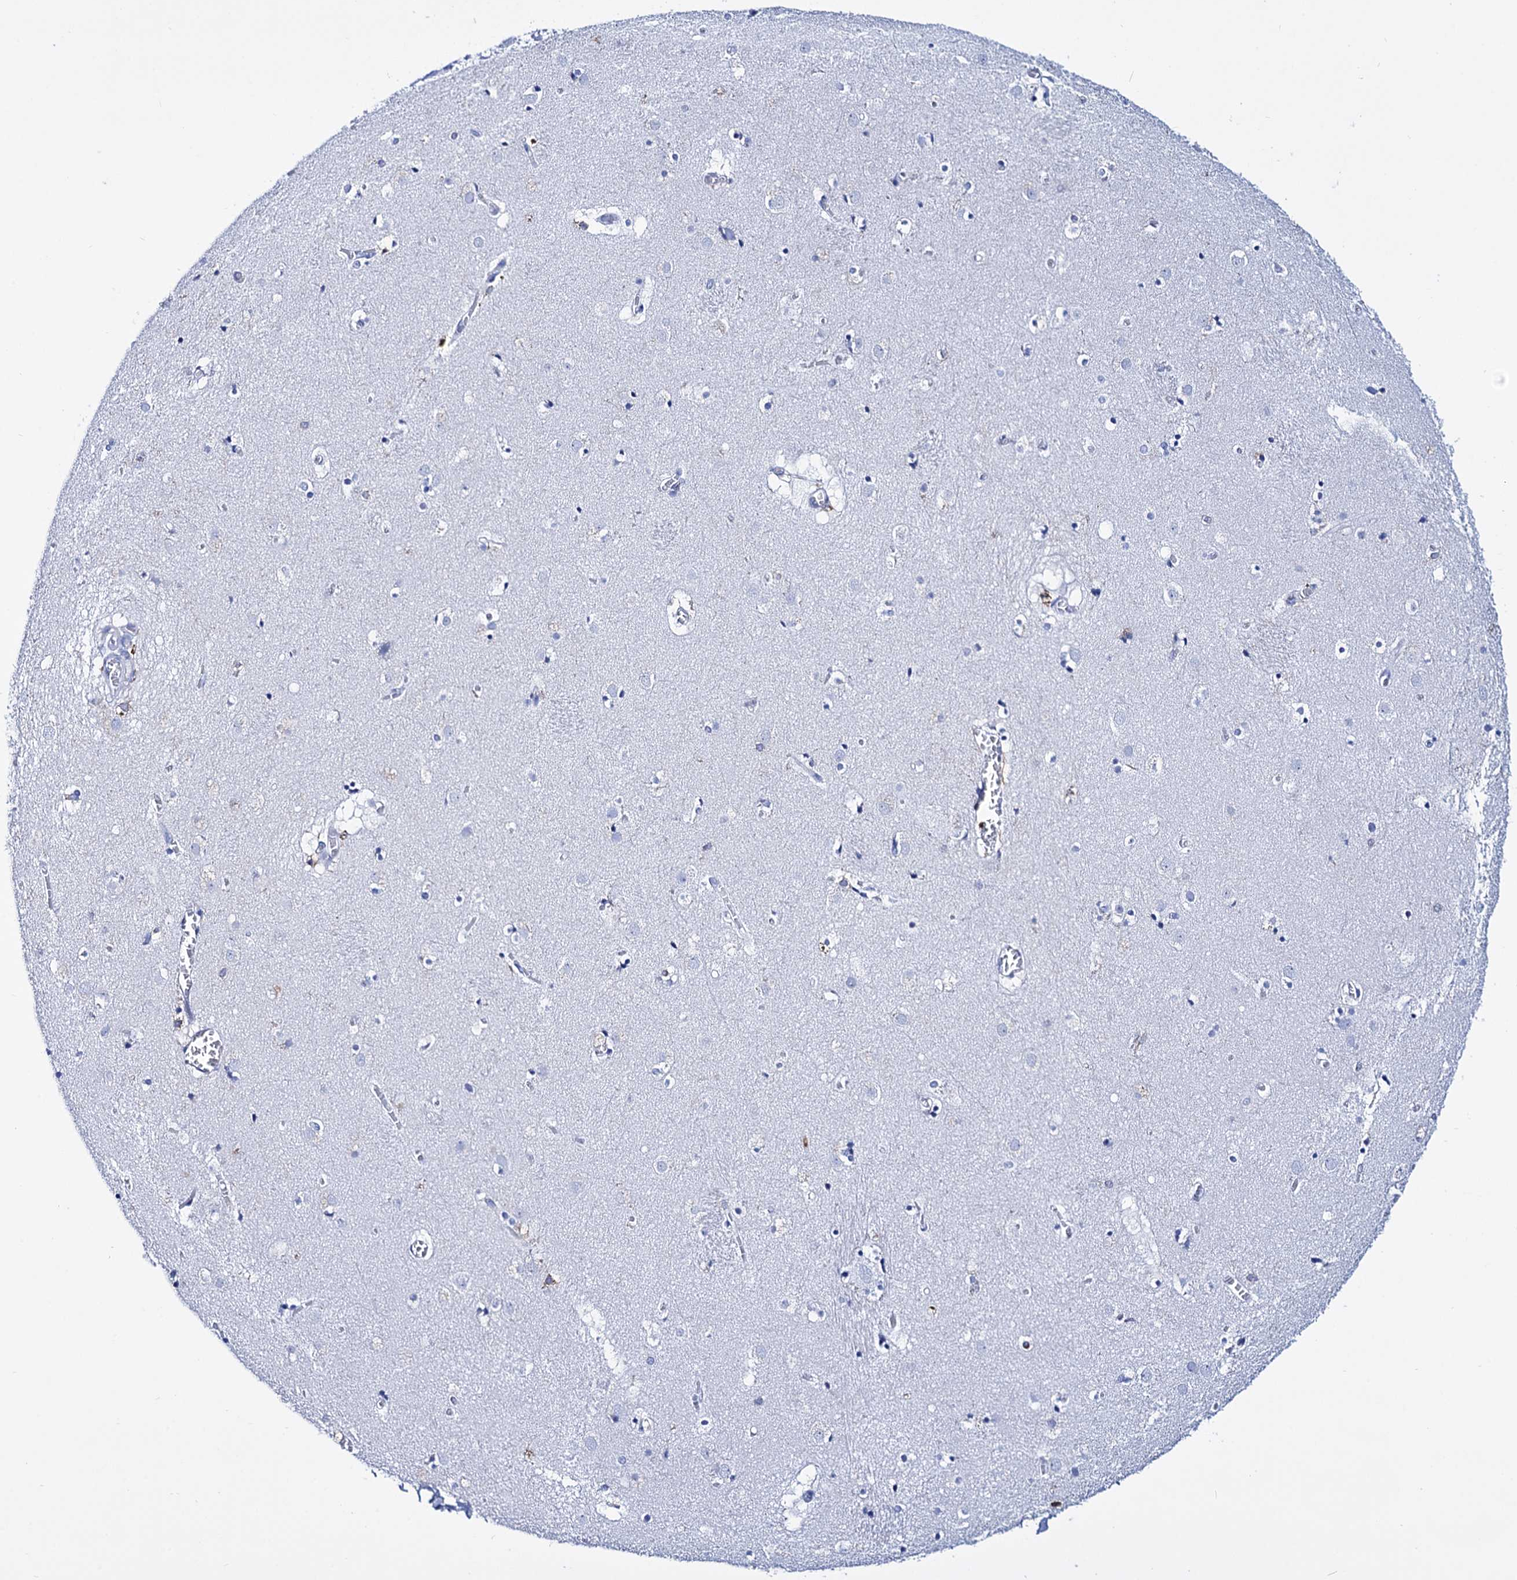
{"staining": {"intensity": "negative", "quantity": "none", "location": "none"}, "tissue": "caudate", "cell_type": "Glial cells", "image_type": "normal", "snomed": [{"axis": "morphology", "description": "Normal tissue, NOS"}, {"axis": "topography", "description": "Lateral ventricle wall"}], "caption": "Glial cells are negative for protein expression in normal human caudate.", "gene": "DEF6", "patient": {"sex": "male", "age": 70}}